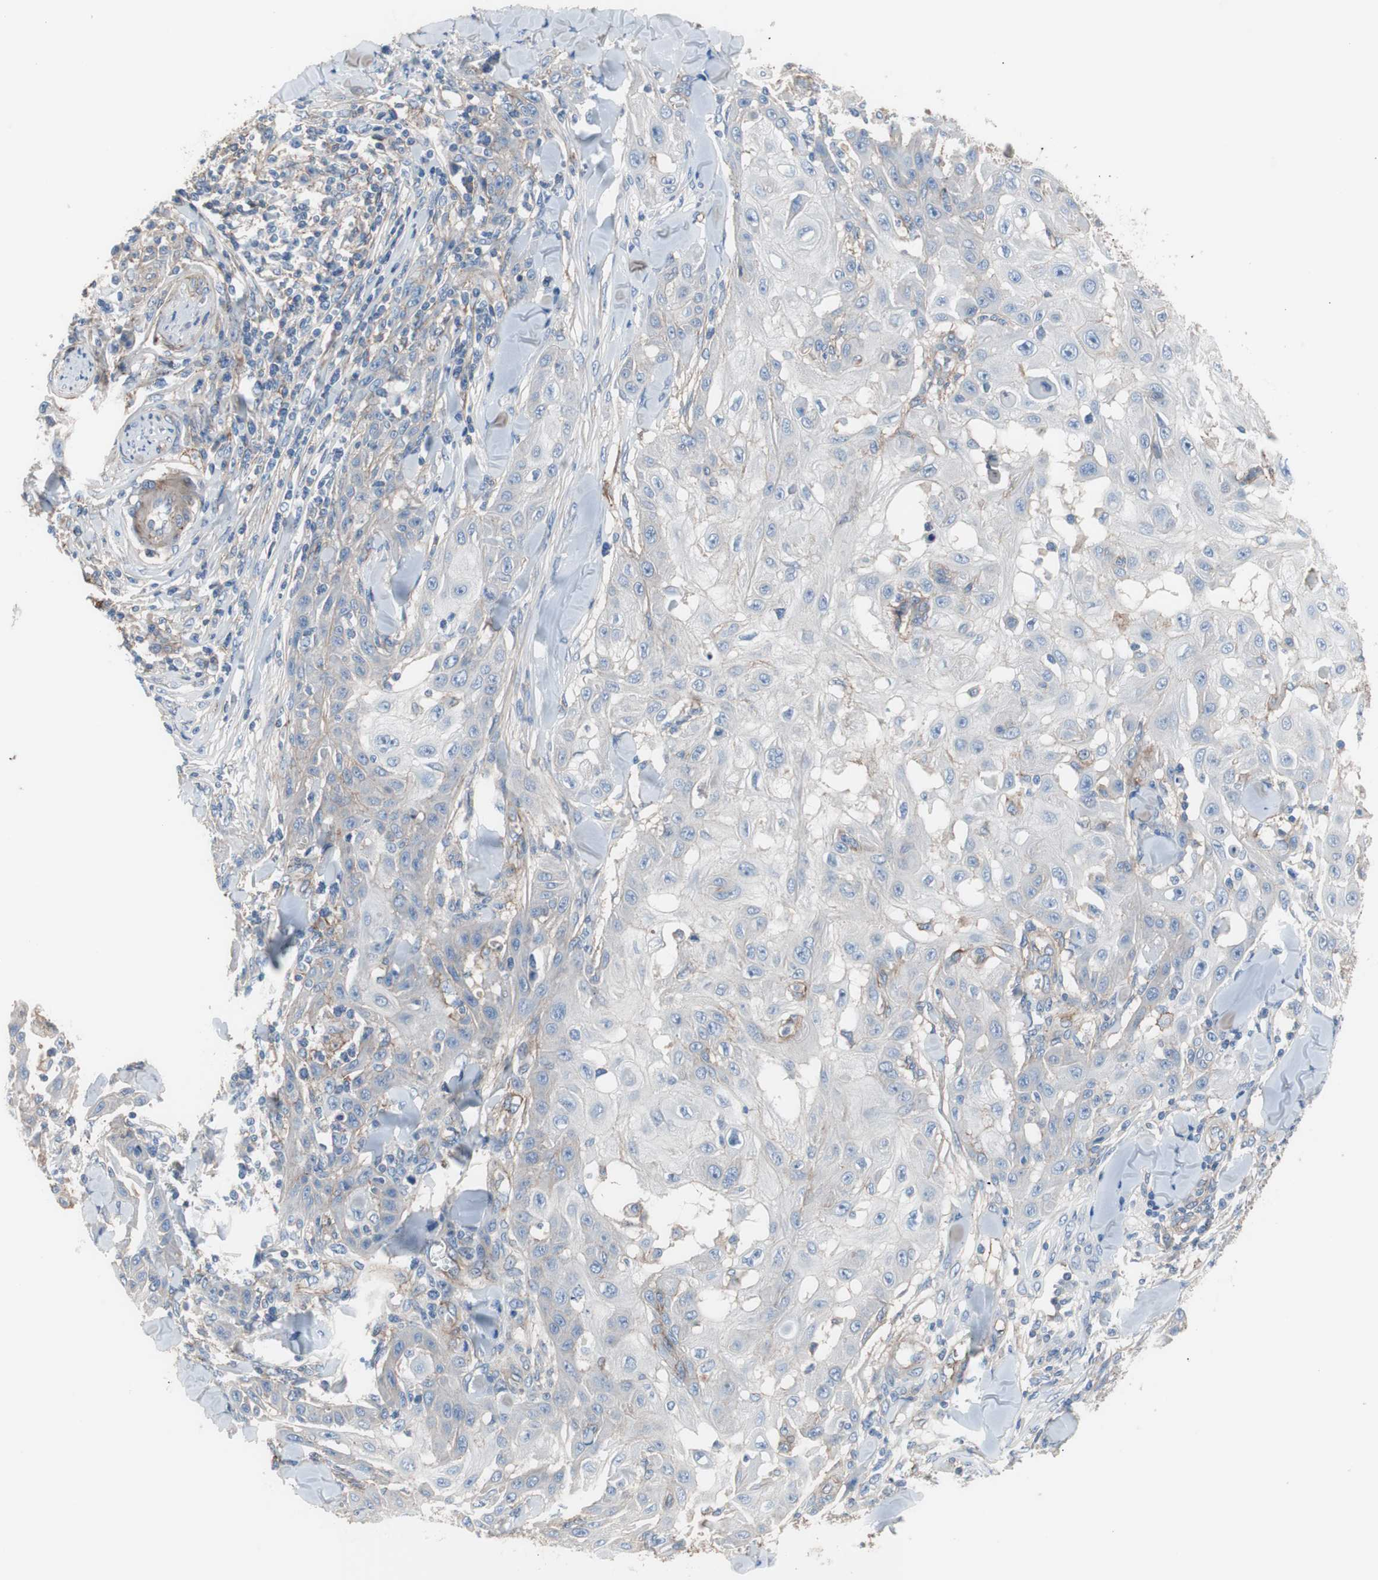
{"staining": {"intensity": "negative", "quantity": "none", "location": "none"}, "tissue": "skin cancer", "cell_type": "Tumor cells", "image_type": "cancer", "snomed": [{"axis": "morphology", "description": "Squamous cell carcinoma, NOS"}, {"axis": "topography", "description": "Skin"}], "caption": "Immunohistochemical staining of human skin squamous cell carcinoma reveals no significant positivity in tumor cells. Nuclei are stained in blue.", "gene": "CD81", "patient": {"sex": "male", "age": 24}}